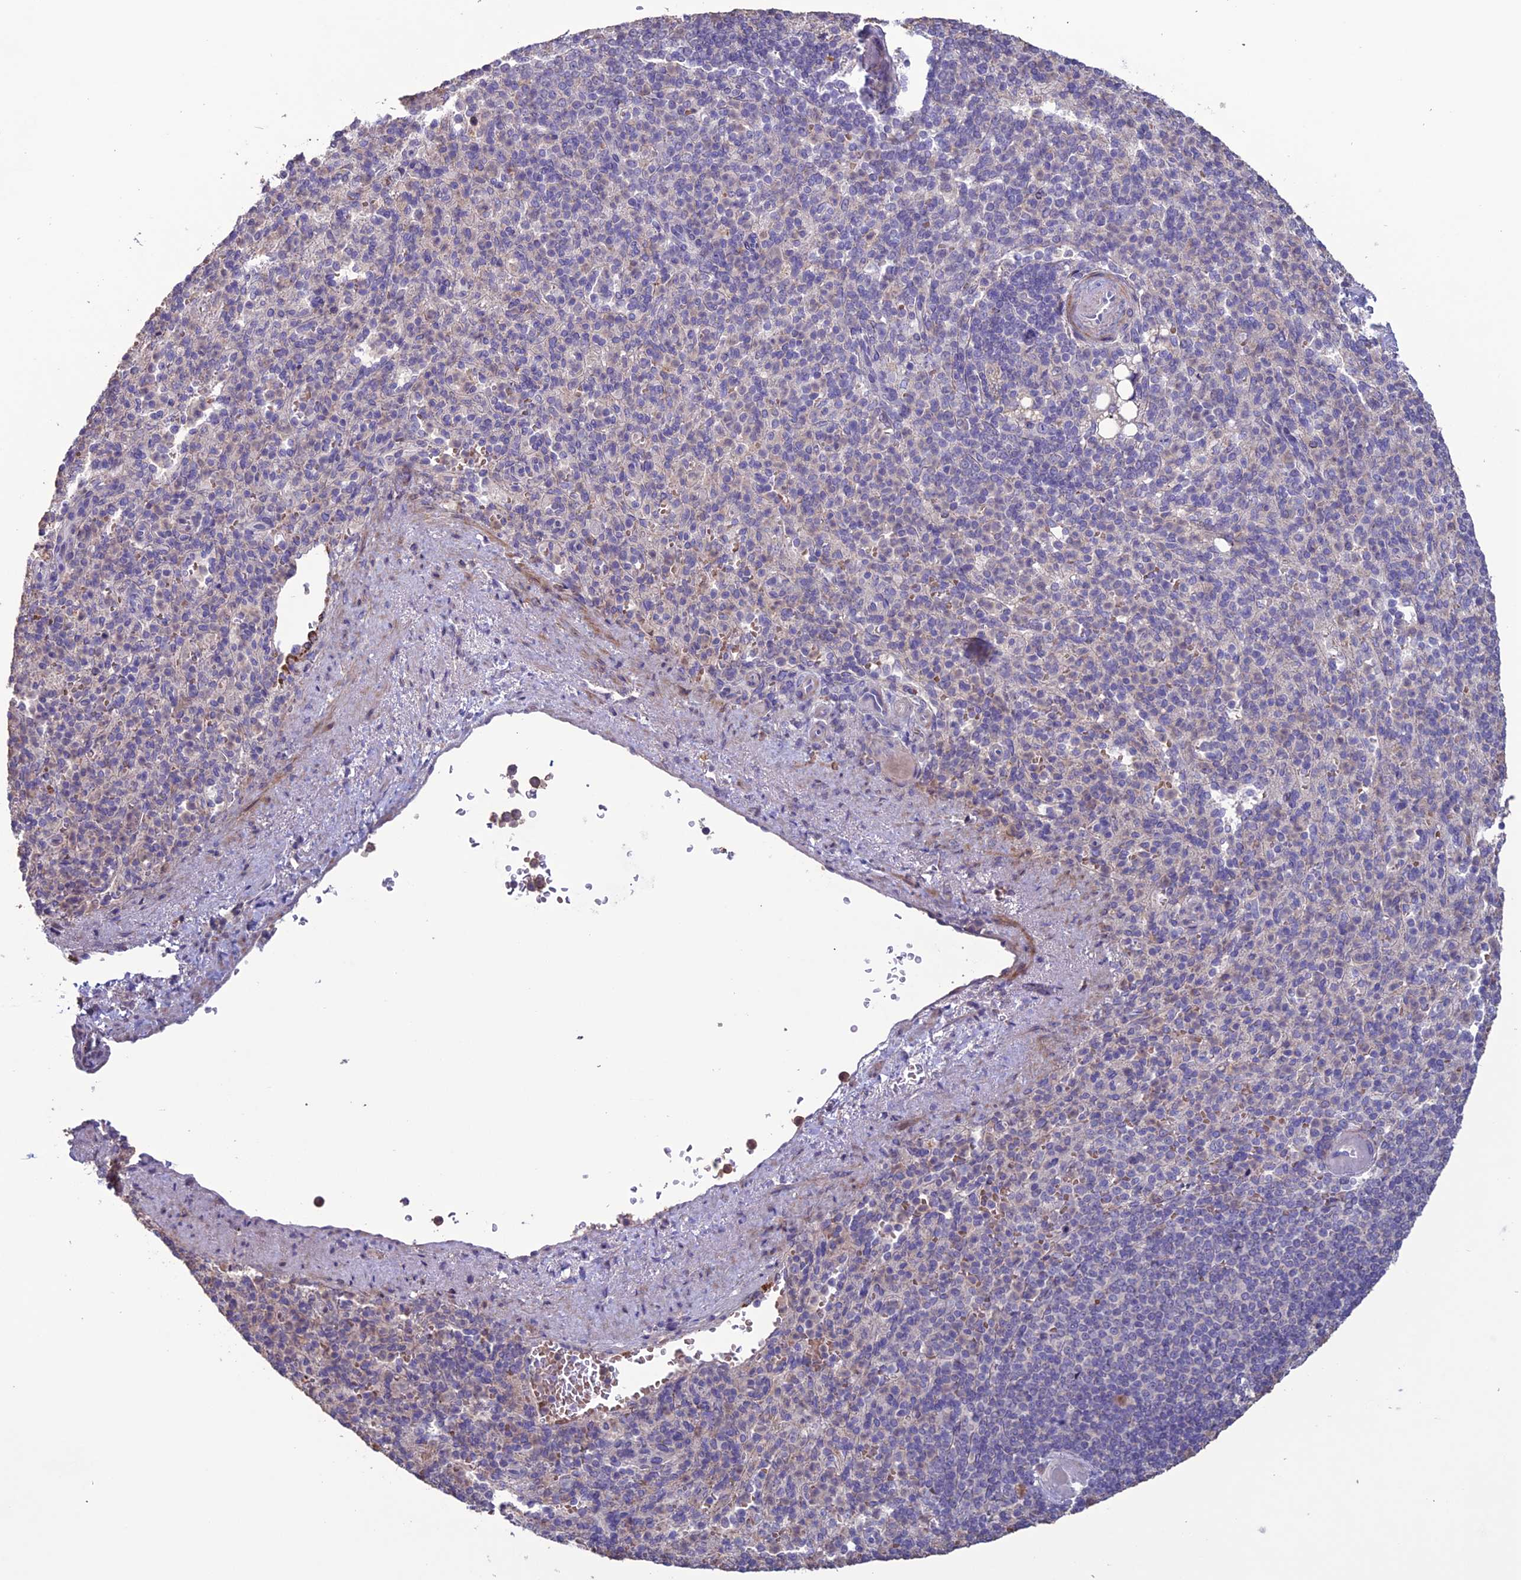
{"staining": {"intensity": "negative", "quantity": "none", "location": "none"}, "tissue": "spleen", "cell_type": "Cells in red pulp", "image_type": "normal", "snomed": [{"axis": "morphology", "description": "Normal tissue, NOS"}, {"axis": "topography", "description": "Spleen"}], "caption": "Cells in red pulp show no significant positivity in benign spleen.", "gene": "C2orf76", "patient": {"sex": "female", "age": 74}}